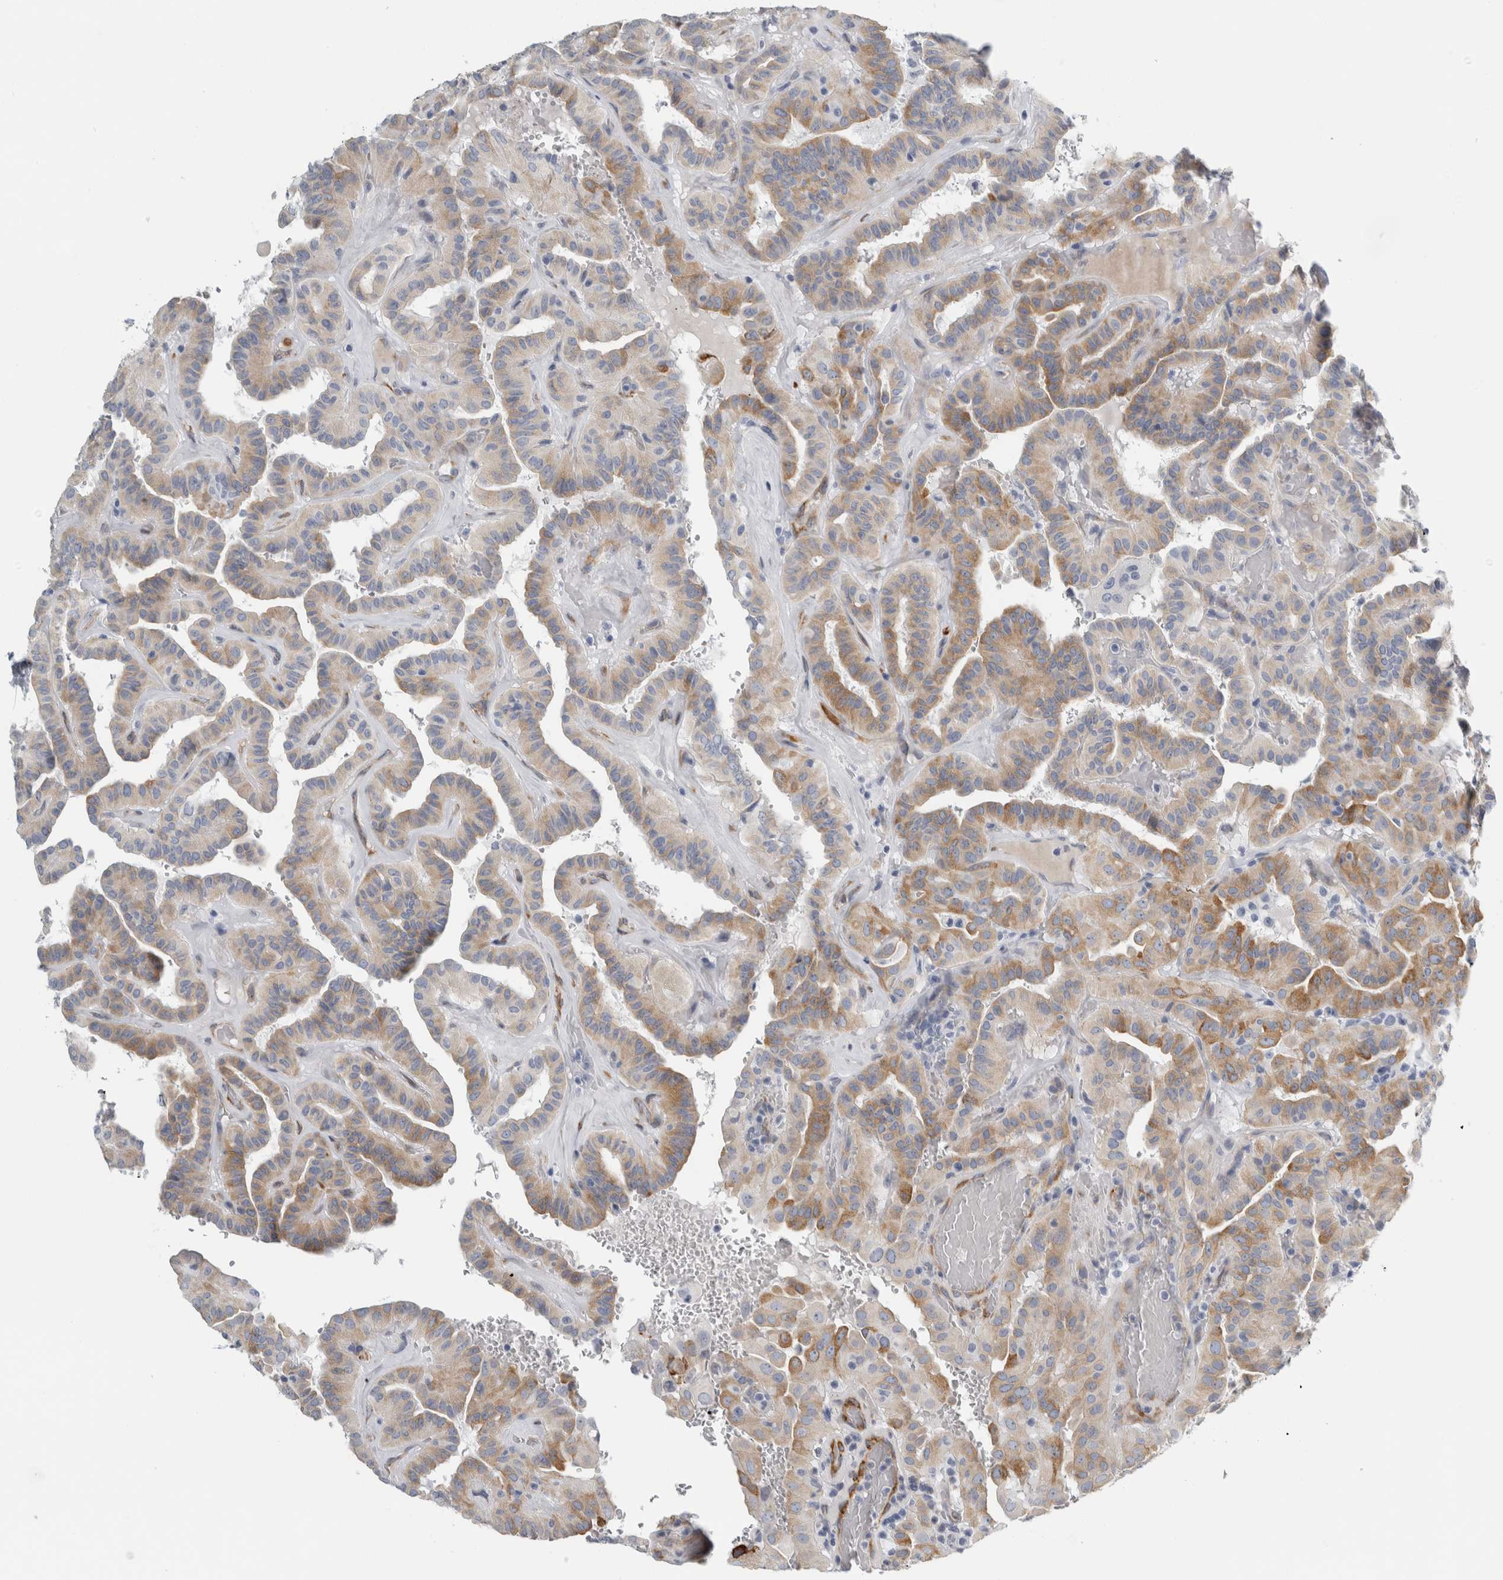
{"staining": {"intensity": "moderate", "quantity": ">75%", "location": "cytoplasmic/membranous"}, "tissue": "thyroid cancer", "cell_type": "Tumor cells", "image_type": "cancer", "snomed": [{"axis": "morphology", "description": "Papillary adenocarcinoma, NOS"}, {"axis": "topography", "description": "Thyroid gland"}], "caption": "A micrograph of human thyroid cancer stained for a protein exhibits moderate cytoplasmic/membranous brown staining in tumor cells.", "gene": "B3GNT3", "patient": {"sex": "male", "age": 77}}